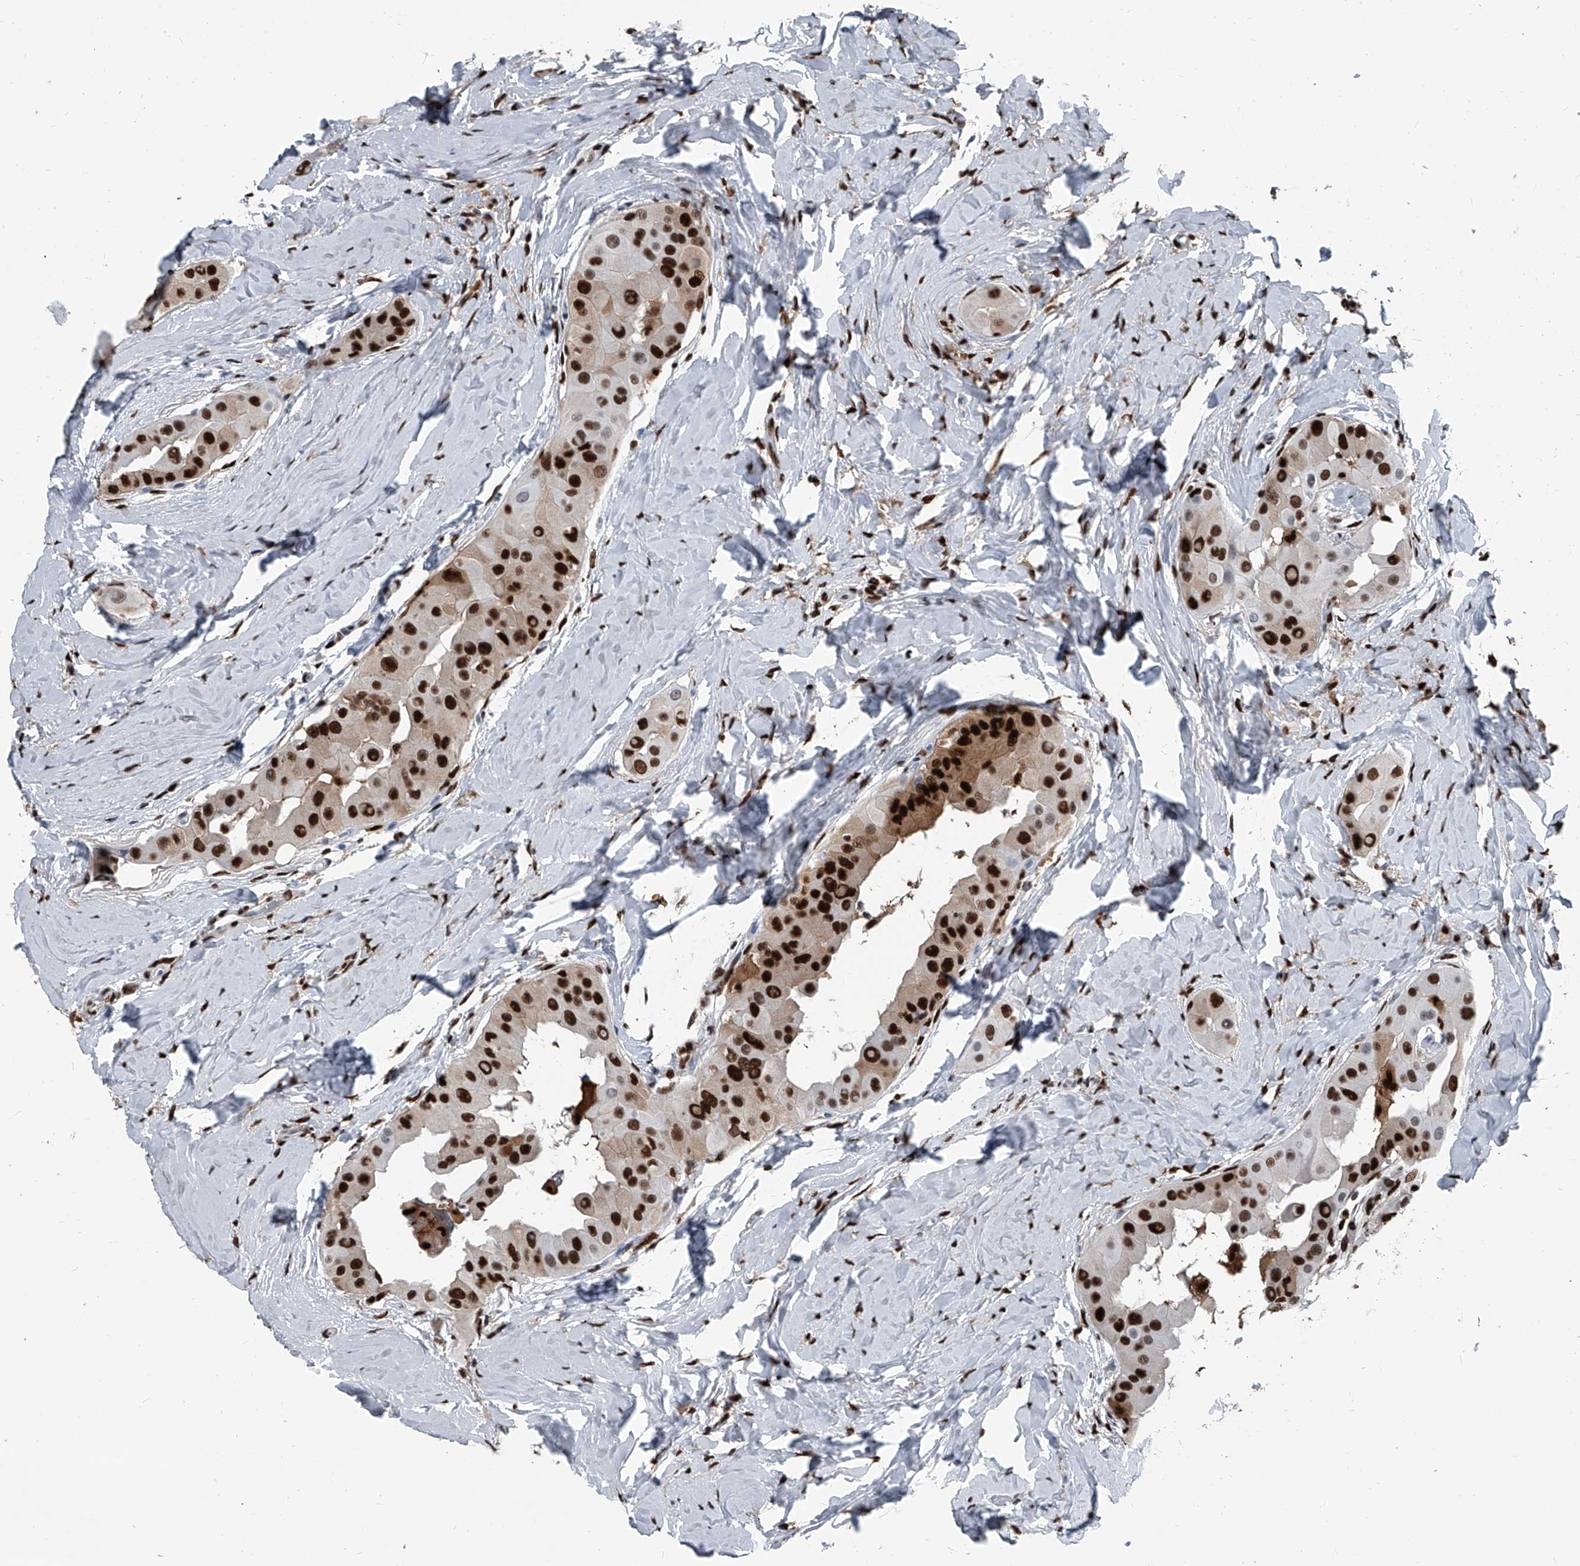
{"staining": {"intensity": "strong", "quantity": ">75%", "location": "nuclear"}, "tissue": "thyroid cancer", "cell_type": "Tumor cells", "image_type": "cancer", "snomed": [{"axis": "morphology", "description": "Papillary adenocarcinoma, NOS"}, {"axis": "topography", "description": "Thyroid gland"}], "caption": "Human thyroid cancer (papillary adenocarcinoma) stained with a protein marker displays strong staining in tumor cells.", "gene": "FKBP5", "patient": {"sex": "male", "age": 33}}